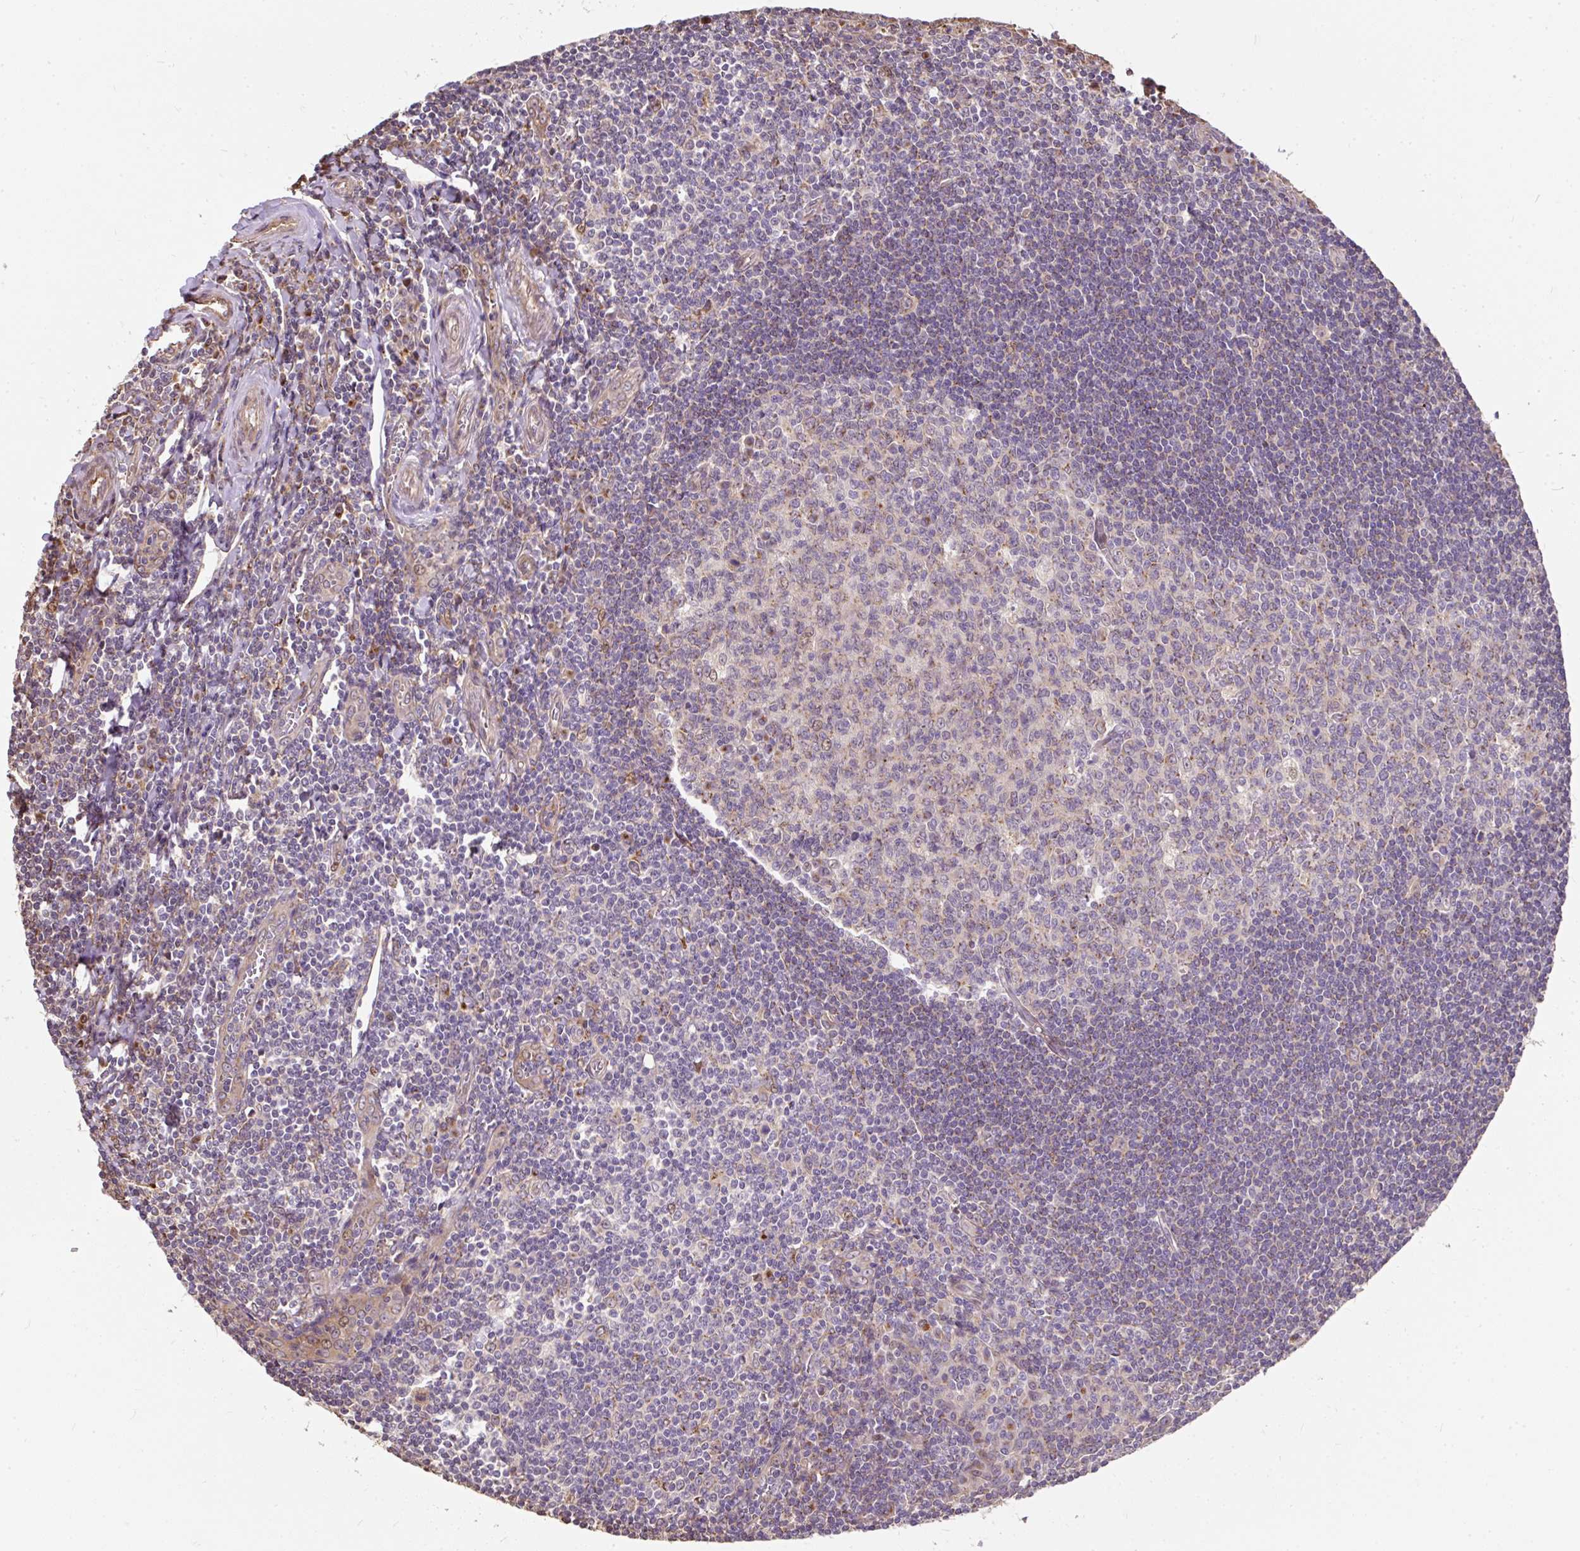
{"staining": {"intensity": "moderate", "quantity": "<25%", "location": "cytoplasmic/membranous,nuclear"}, "tissue": "tonsil", "cell_type": "Germinal center cells", "image_type": "normal", "snomed": [{"axis": "morphology", "description": "Normal tissue, NOS"}, {"axis": "topography", "description": "Tonsil"}], "caption": "Protein staining by immunohistochemistry demonstrates moderate cytoplasmic/membranous,nuclear expression in about <25% of germinal center cells in benign tonsil.", "gene": "PUS7L", "patient": {"sex": "male", "age": 27}}